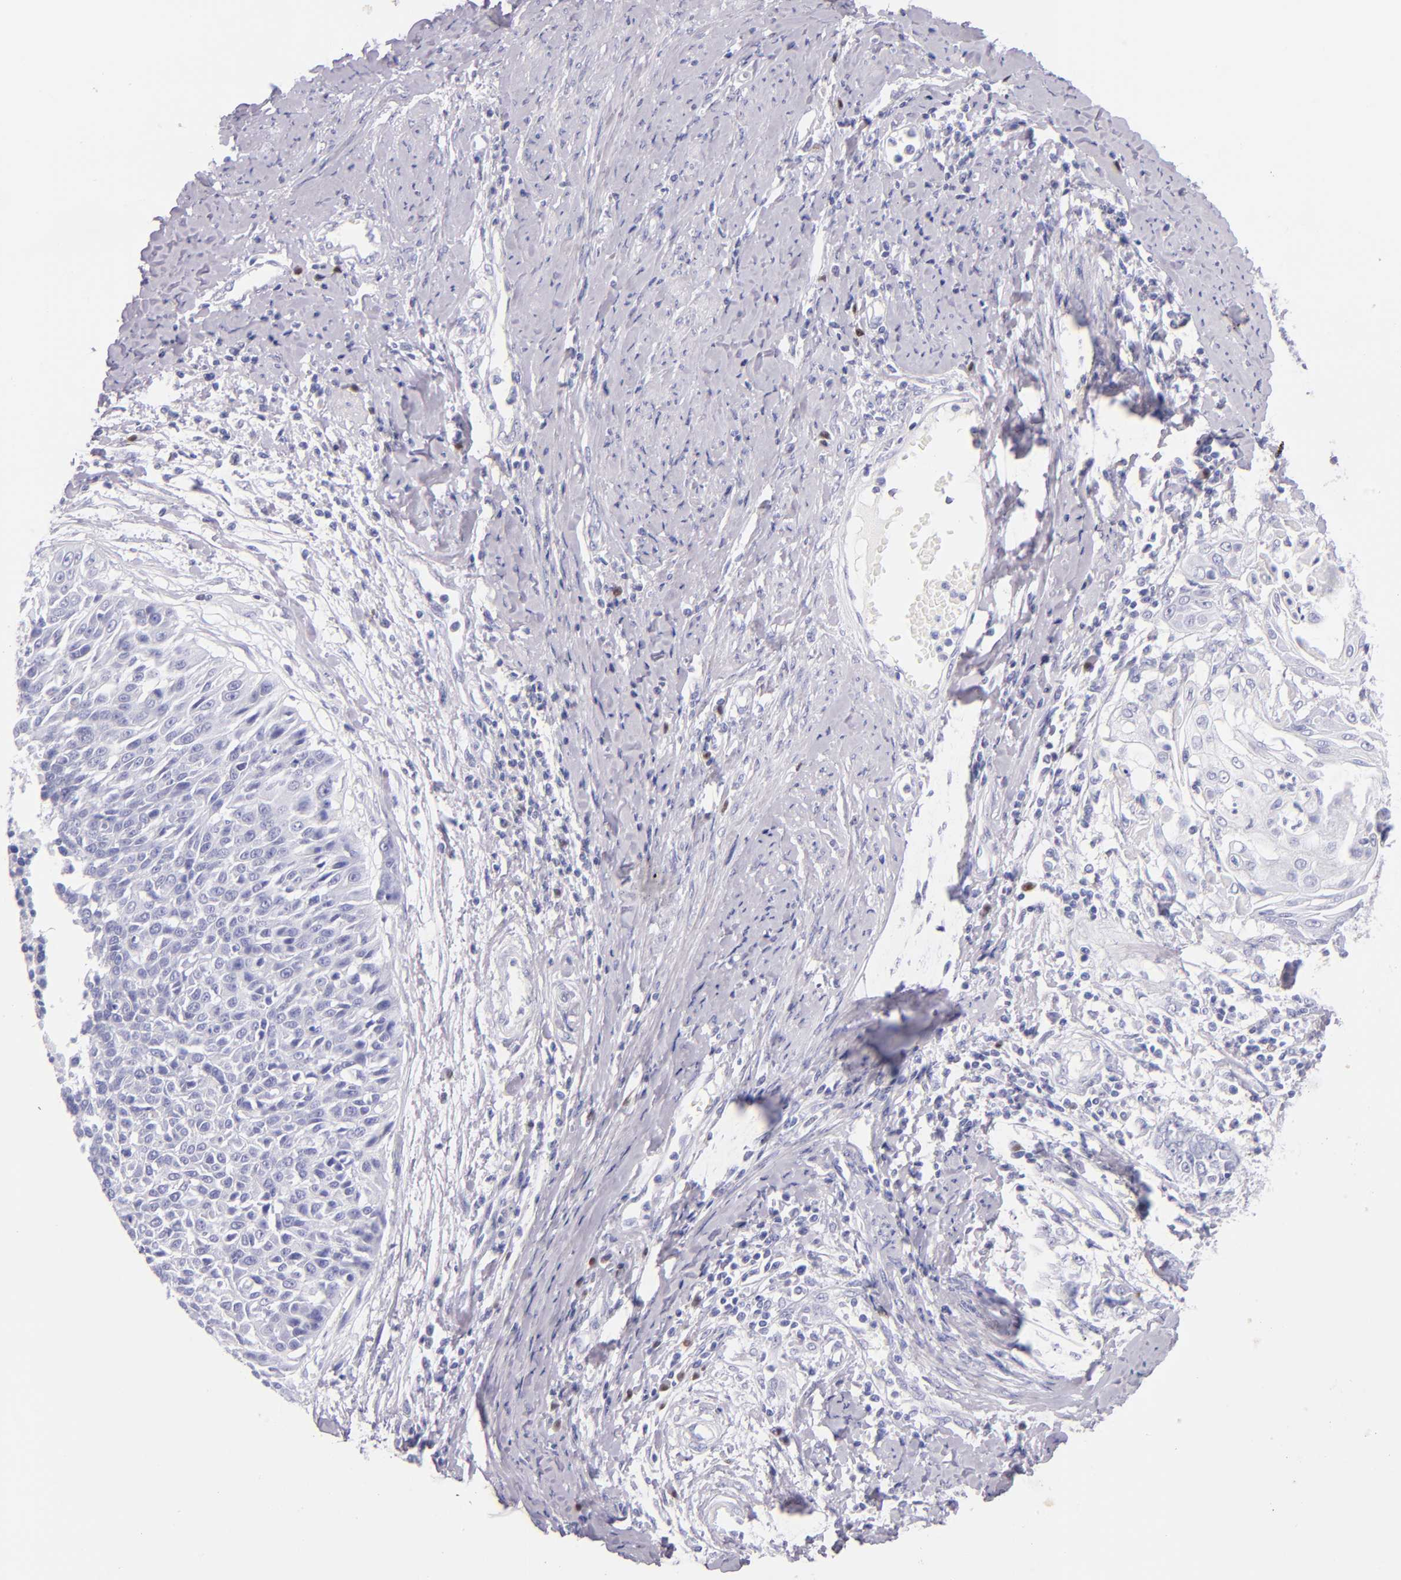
{"staining": {"intensity": "negative", "quantity": "none", "location": "none"}, "tissue": "cervical cancer", "cell_type": "Tumor cells", "image_type": "cancer", "snomed": [{"axis": "morphology", "description": "Squamous cell carcinoma, NOS"}, {"axis": "topography", "description": "Cervix"}], "caption": "Protein analysis of squamous cell carcinoma (cervical) demonstrates no significant positivity in tumor cells. (Immunohistochemistry (ihc), brightfield microscopy, high magnification).", "gene": "IRF4", "patient": {"sex": "female", "age": 64}}